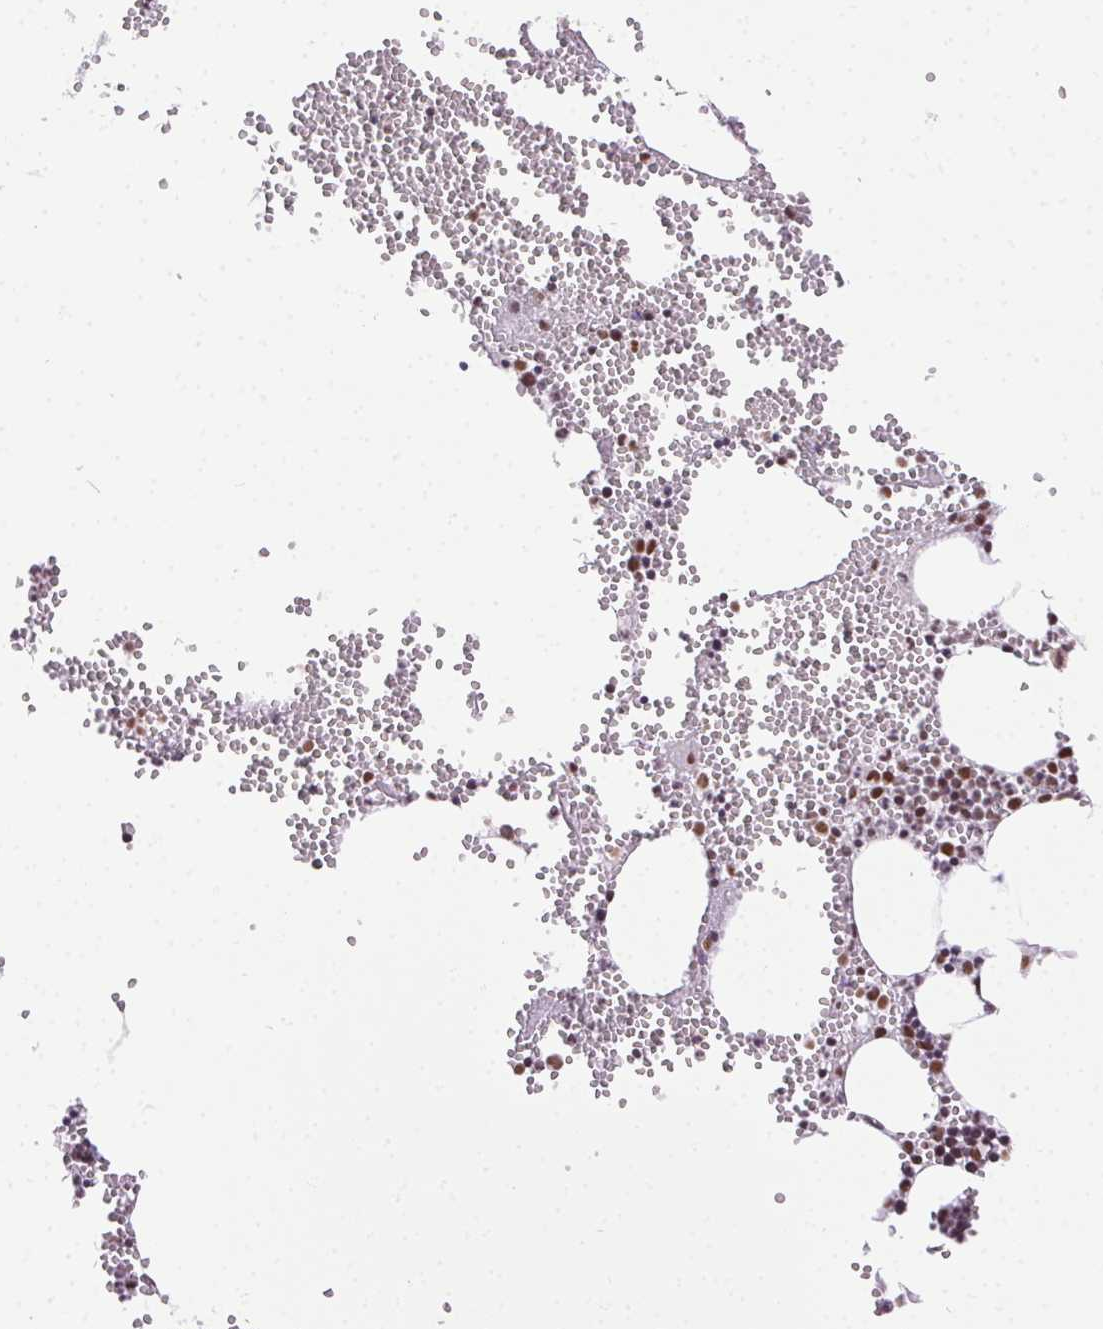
{"staining": {"intensity": "moderate", "quantity": ">75%", "location": "nuclear"}, "tissue": "bone marrow", "cell_type": "Hematopoietic cells", "image_type": "normal", "snomed": [{"axis": "morphology", "description": "Normal tissue, NOS"}, {"axis": "topography", "description": "Bone marrow"}], "caption": "Protein expression by immunohistochemistry (IHC) exhibits moderate nuclear staining in approximately >75% of hematopoietic cells in benign bone marrow.", "gene": "TRA2B", "patient": {"sex": "male", "age": 89}}